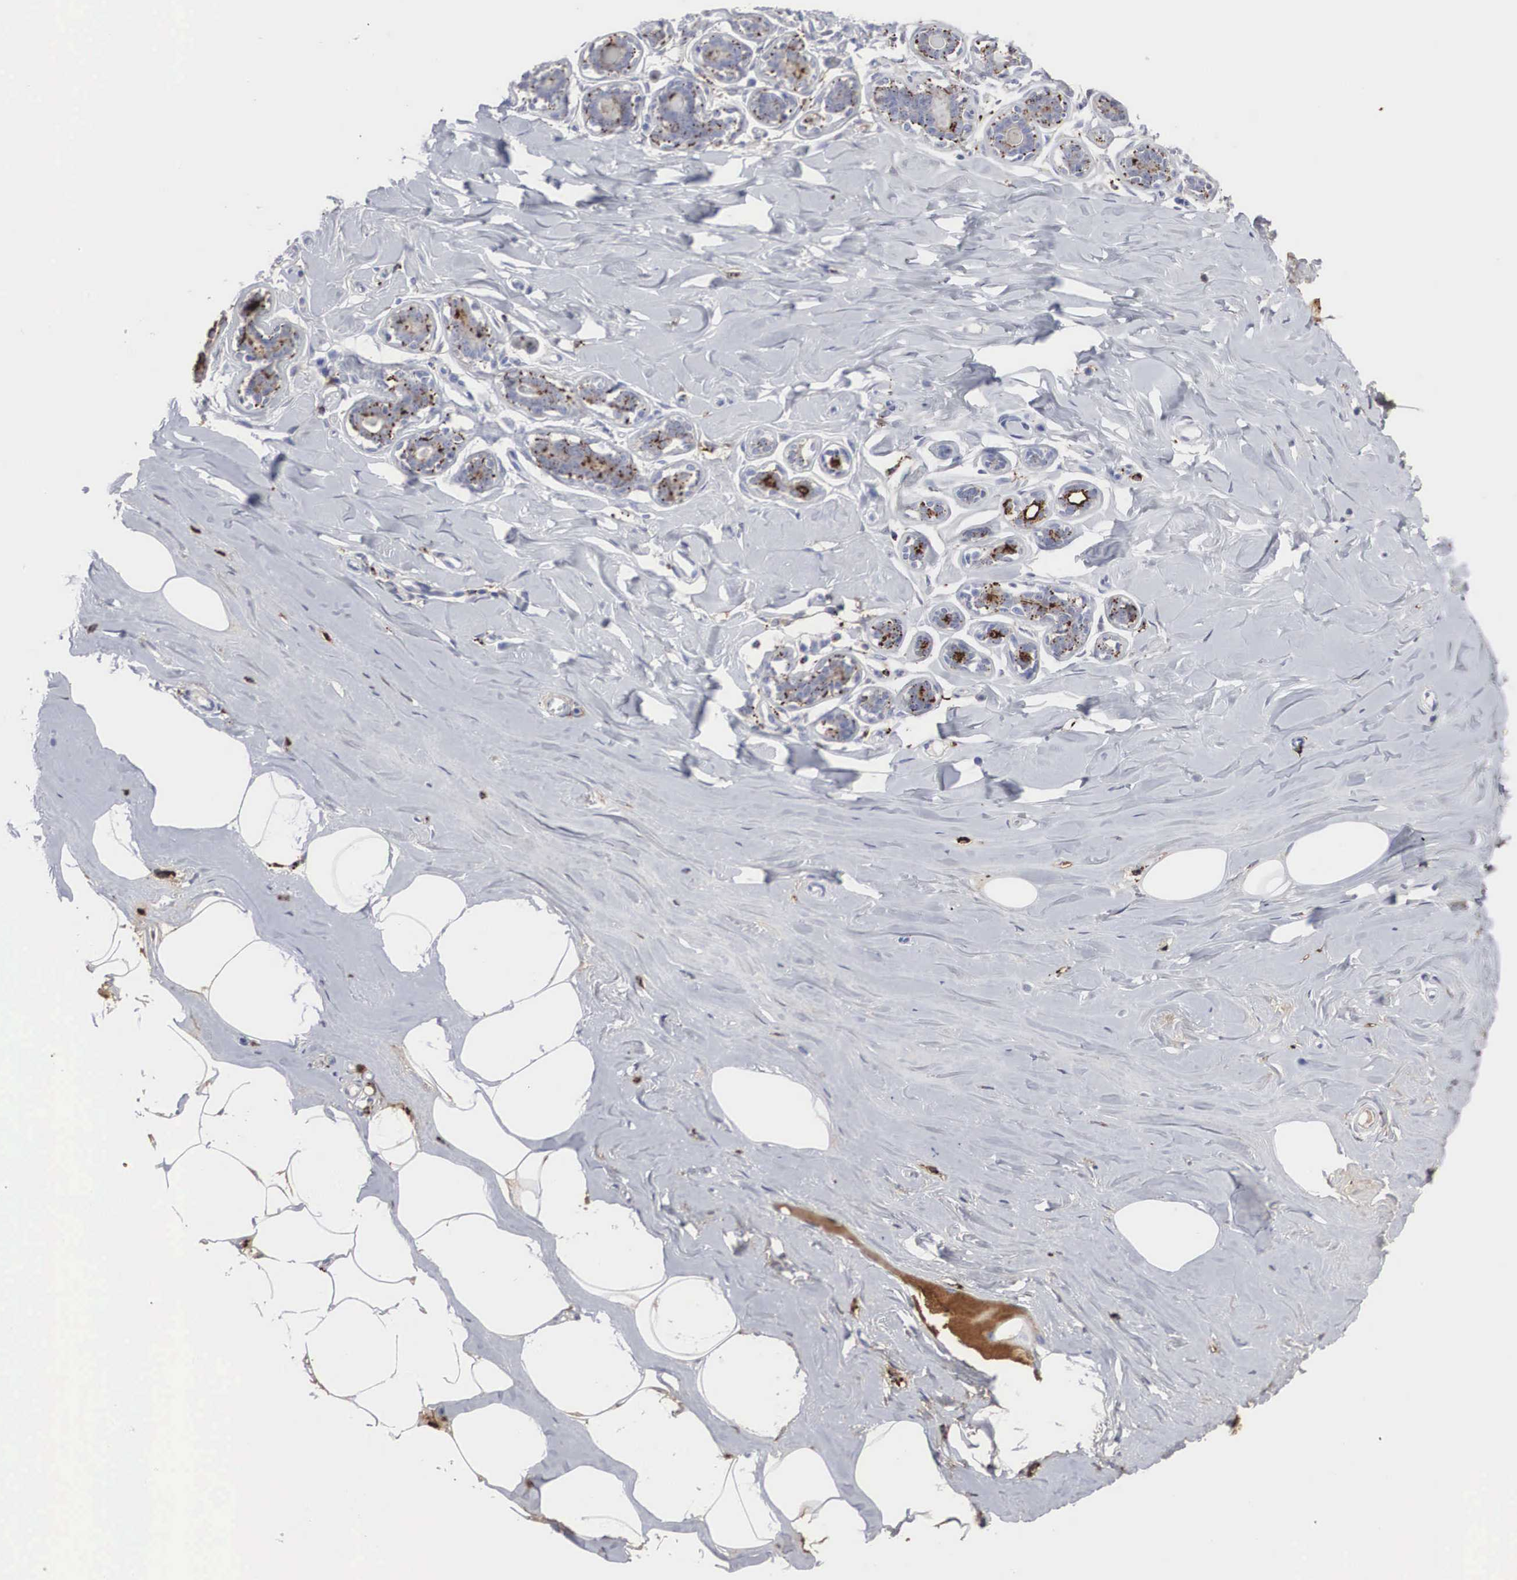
{"staining": {"intensity": "negative", "quantity": "none", "location": "none"}, "tissue": "breast", "cell_type": "Adipocytes", "image_type": "normal", "snomed": [{"axis": "morphology", "description": "Normal tissue, NOS"}, {"axis": "topography", "description": "Breast"}], "caption": "IHC image of unremarkable breast stained for a protein (brown), which shows no positivity in adipocytes.", "gene": "LGALS3BP", "patient": {"sex": "female", "age": 45}}